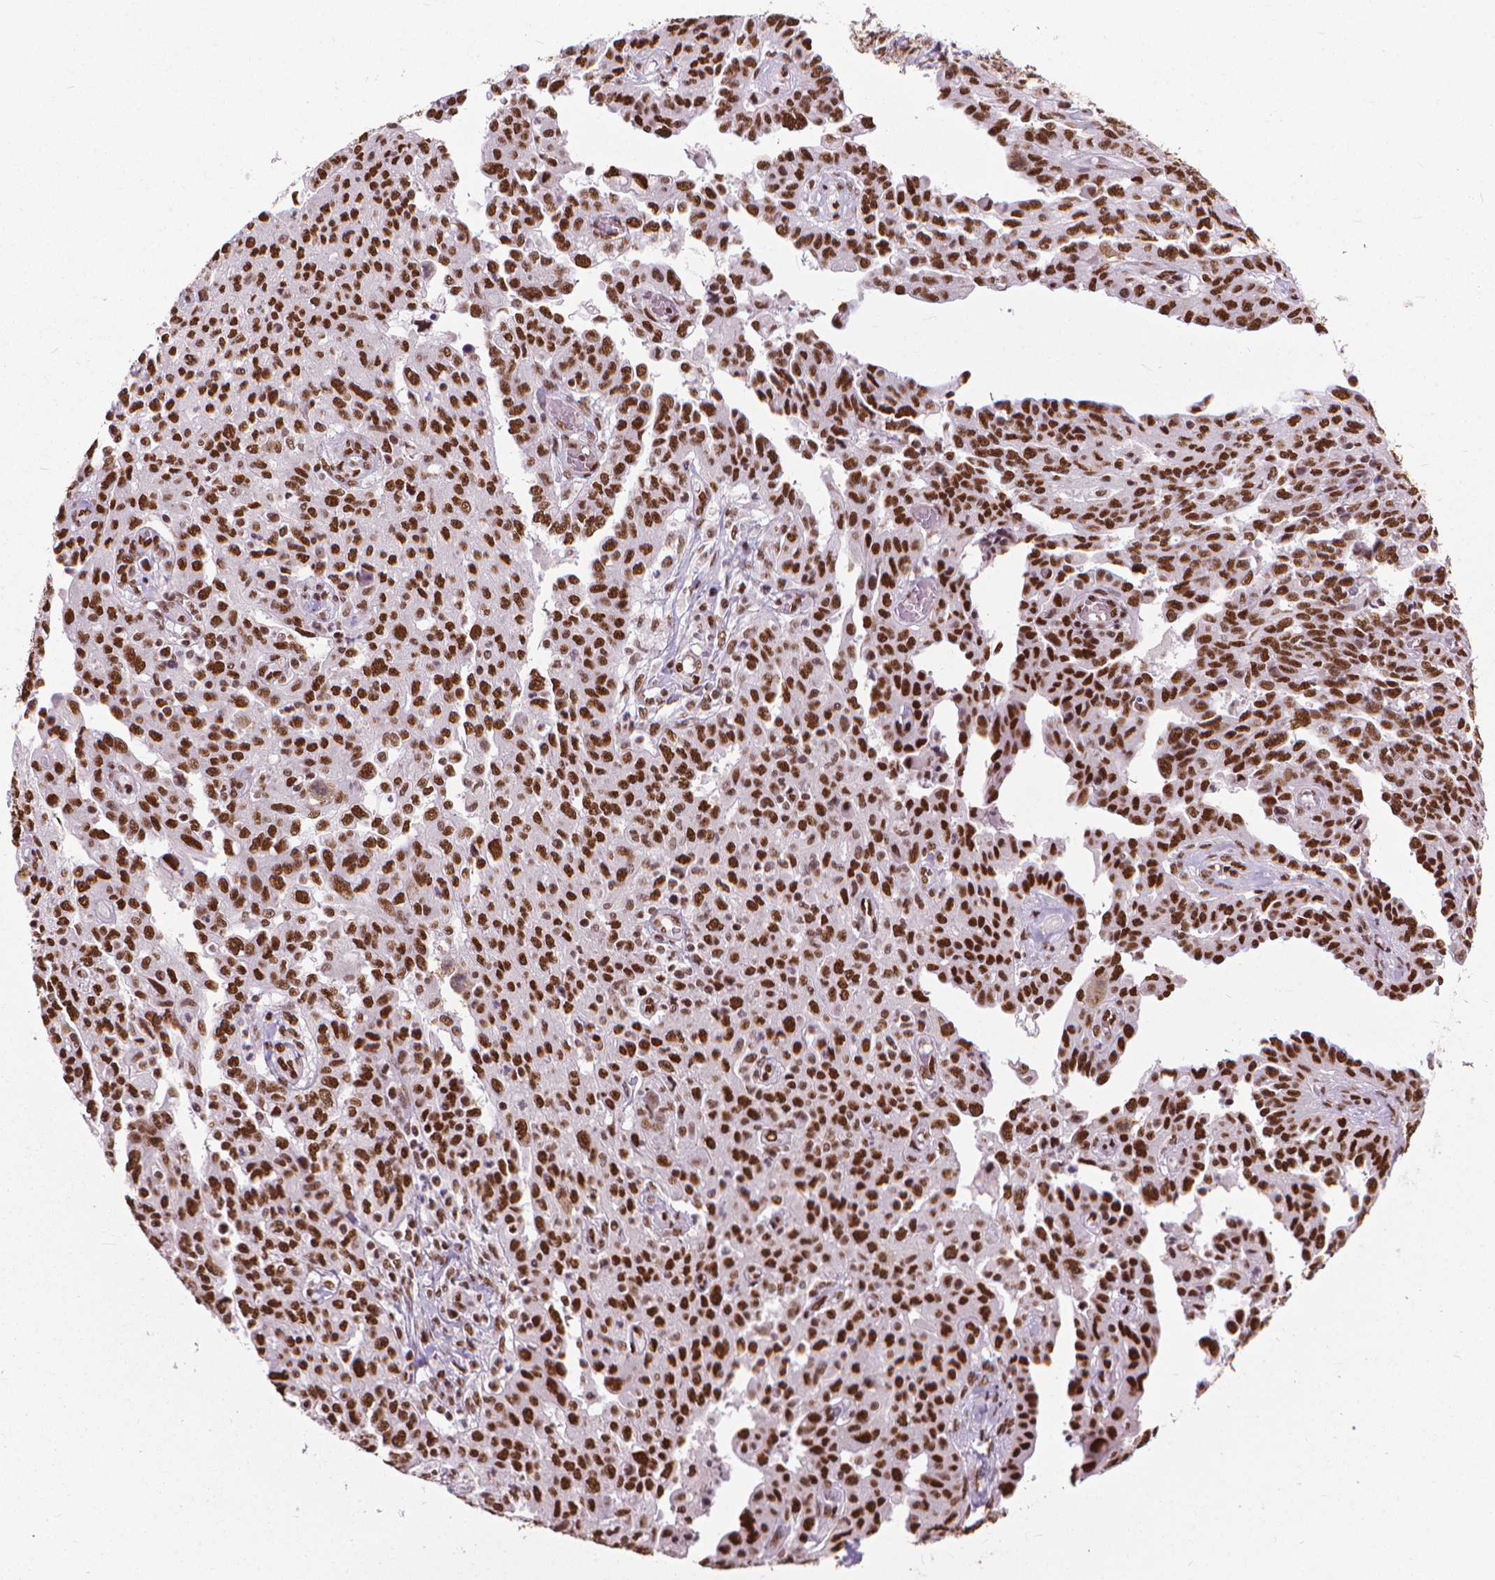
{"staining": {"intensity": "strong", "quantity": ">75%", "location": "nuclear"}, "tissue": "ovarian cancer", "cell_type": "Tumor cells", "image_type": "cancer", "snomed": [{"axis": "morphology", "description": "Cystadenocarcinoma, serous, NOS"}, {"axis": "topography", "description": "Ovary"}], "caption": "Immunohistochemistry (IHC) image of serous cystadenocarcinoma (ovarian) stained for a protein (brown), which displays high levels of strong nuclear expression in approximately >75% of tumor cells.", "gene": "AKAP8", "patient": {"sex": "female", "age": 67}}